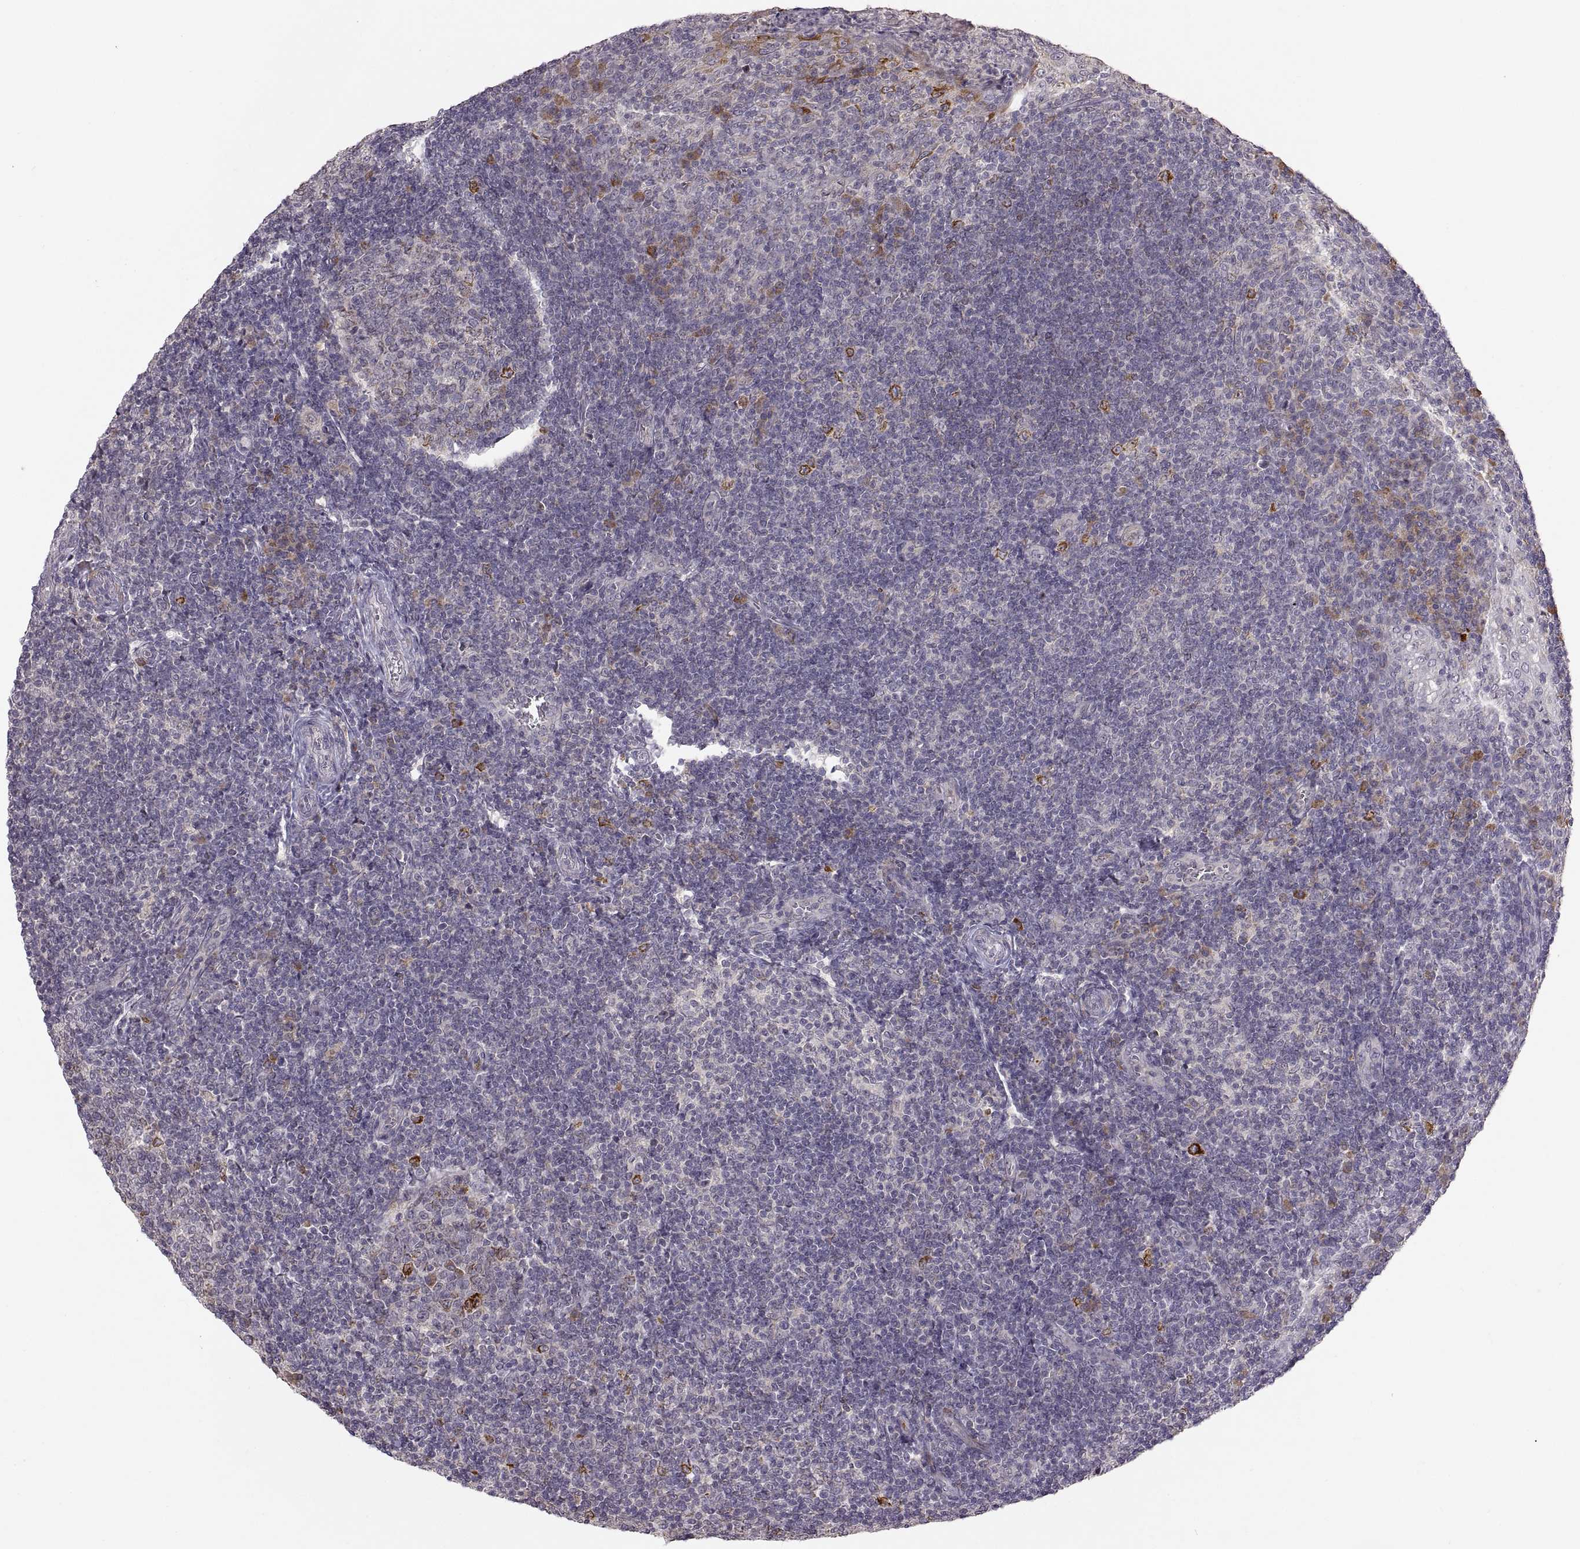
{"staining": {"intensity": "strong", "quantity": "<25%", "location": "cytoplasmic/membranous"}, "tissue": "tonsil", "cell_type": "Germinal center cells", "image_type": "normal", "snomed": [{"axis": "morphology", "description": "Normal tissue, NOS"}, {"axis": "topography", "description": "Tonsil"}], "caption": "Protein analysis of benign tonsil reveals strong cytoplasmic/membranous staining in approximately <25% of germinal center cells. Nuclei are stained in blue.", "gene": "HMGCR", "patient": {"sex": "female", "age": 12}}